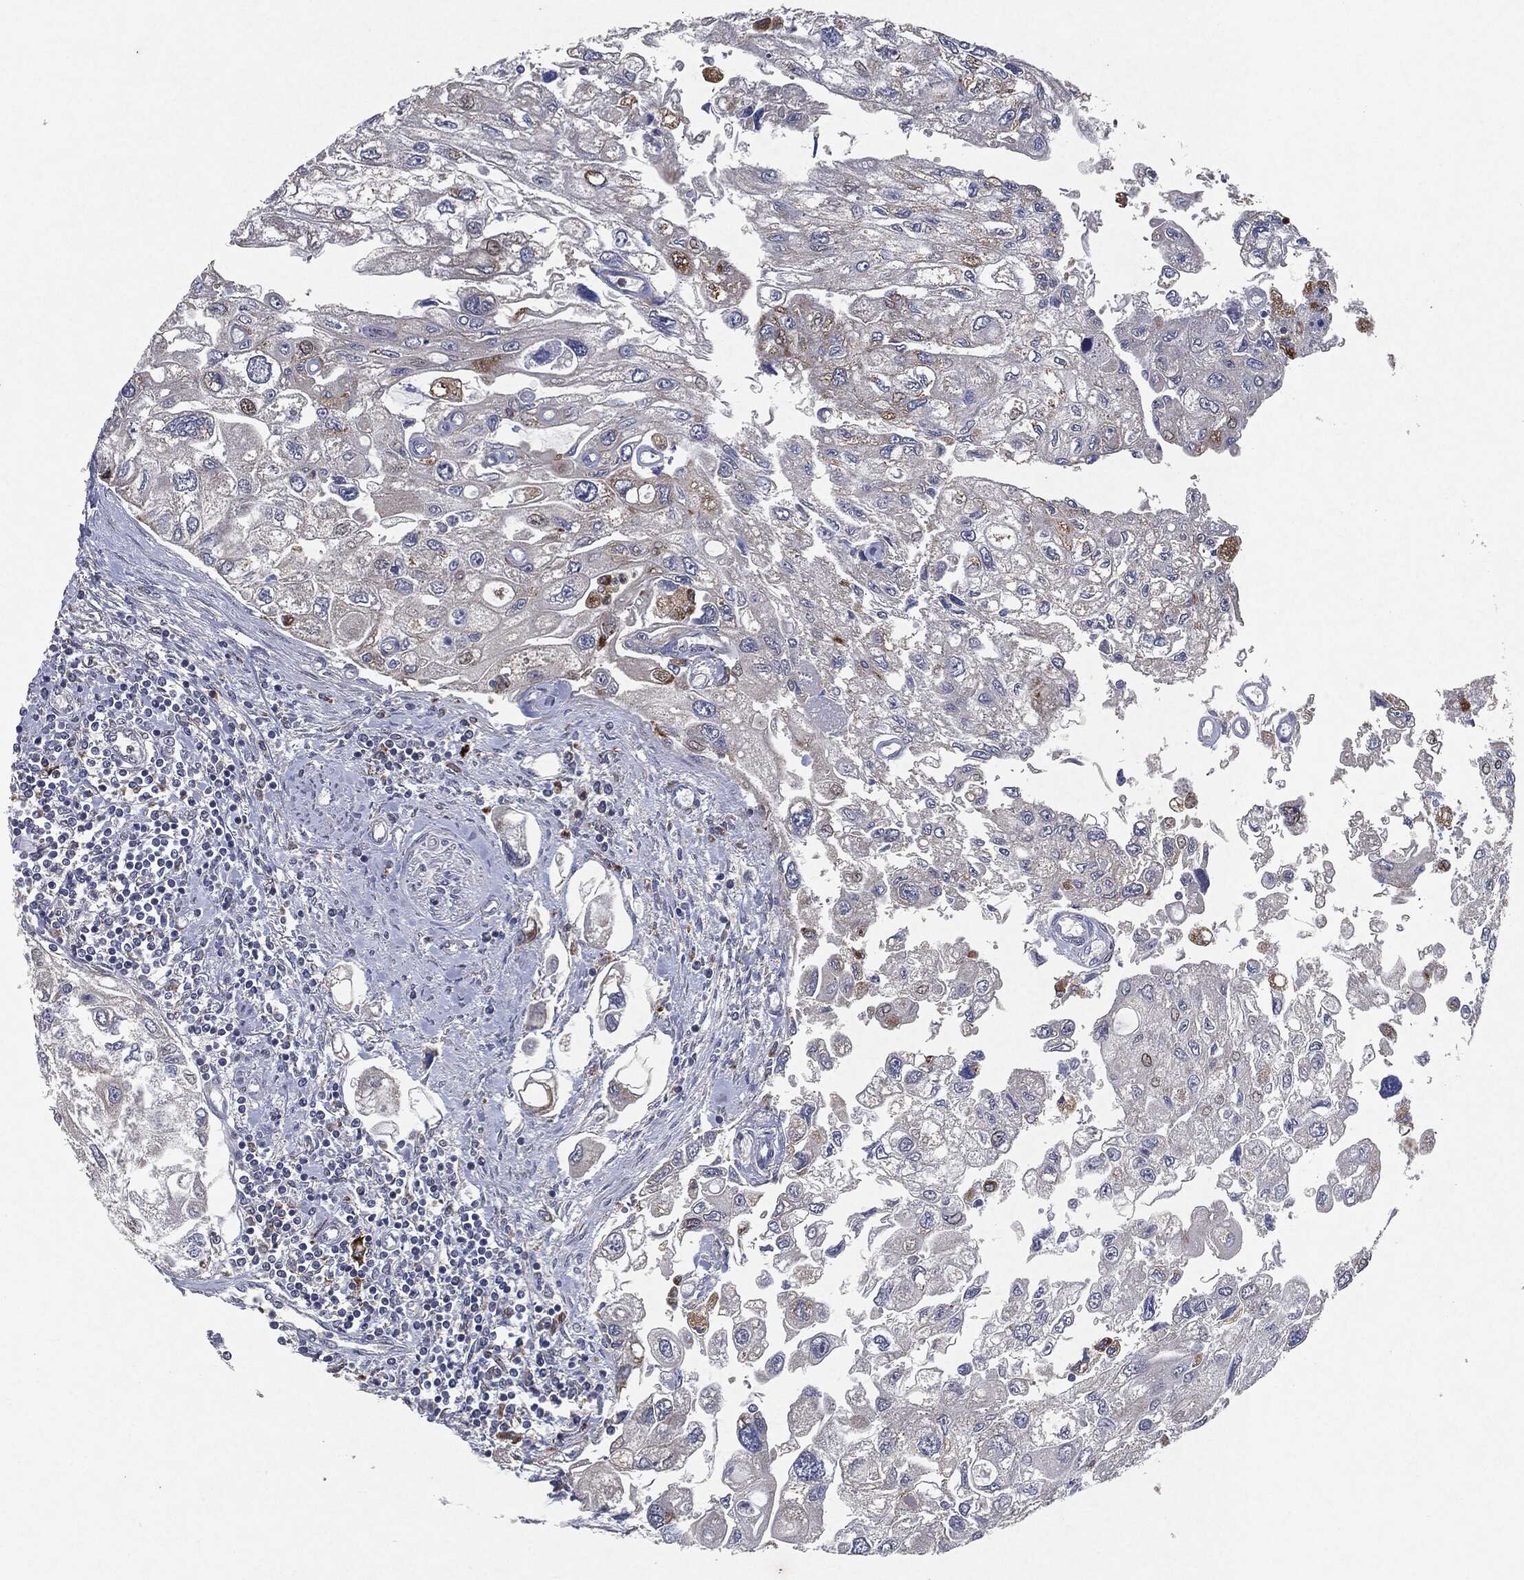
{"staining": {"intensity": "negative", "quantity": "none", "location": "none"}, "tissue": "urothelial cancer", "cell_type": "Tumor cells", "image_type": "cancer", "snomed": [{"axis": "morphology", "description": "Urothelial carcinoma, High grade"}, {"axis": "topography", "description": "Urinary bladder"}], "caption": "Urothelial carcinoma (high-grade) was stained to show a protein in brown. There is no significant staining in tumor cells.", "gene": "SLC31A2", "patient": {"sex": "male", "age": 59}}